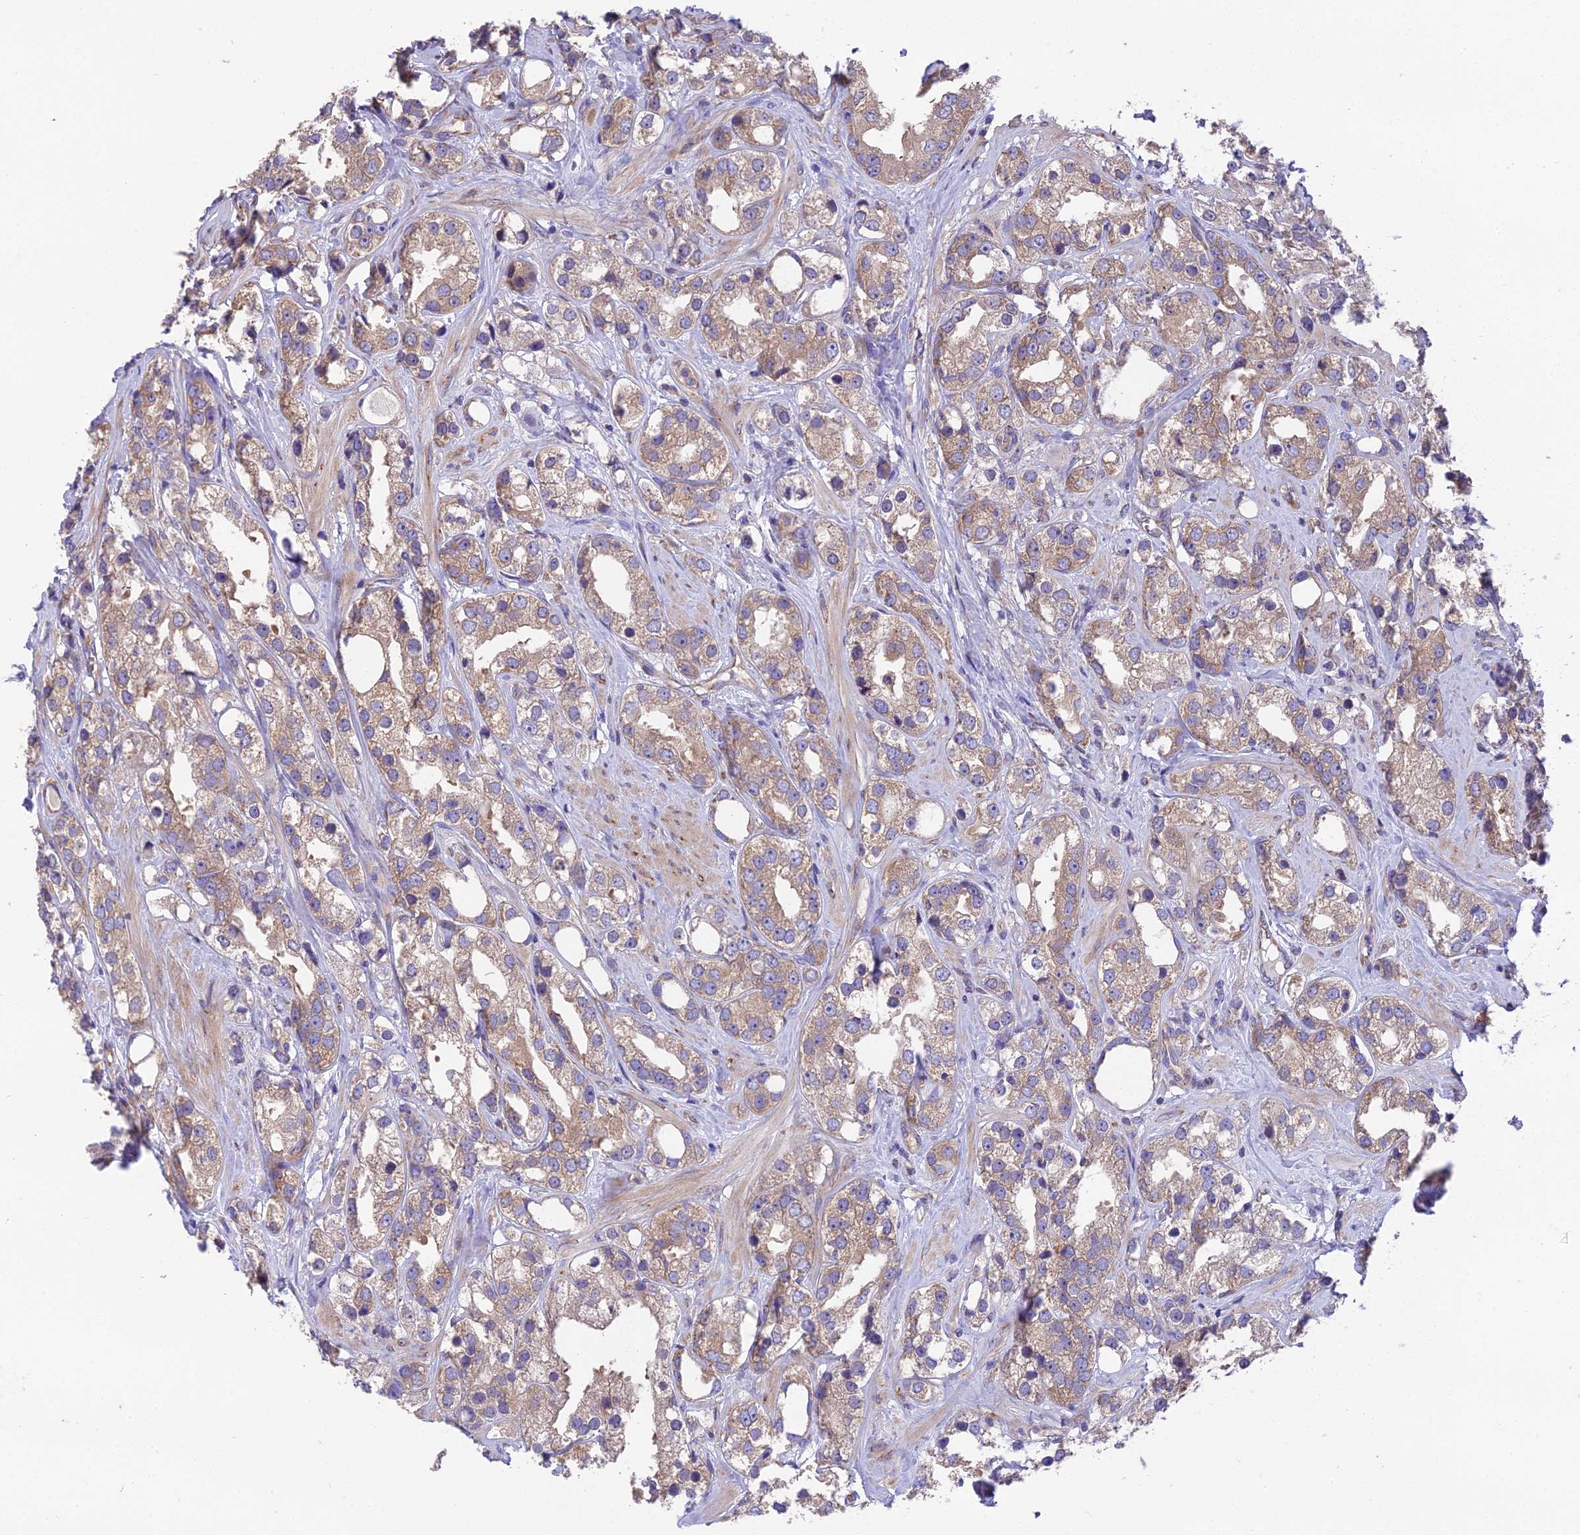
{"staining": {"intensity": "moderate", "quantity": ">75%", "location": "cytoplasmic/membranous"}, "tissue": "prostate cancer", "cell_type": "Tumor cells", "image_type": "cancer", "snomed": [{"axis": "morphology", "description": "Adenocarcinoma, NOS"}, {"axis": "topography", "description": "Prostate"}], "caption": "Brown immunohistochemical staining in adenocarcinoma (prostate) shows moderate cytoplasmic/membranous positivity in approximately >75% of tumor cells.", "gene": "BLOC1S4", "patient": {"sex": "male", "age": 79}}